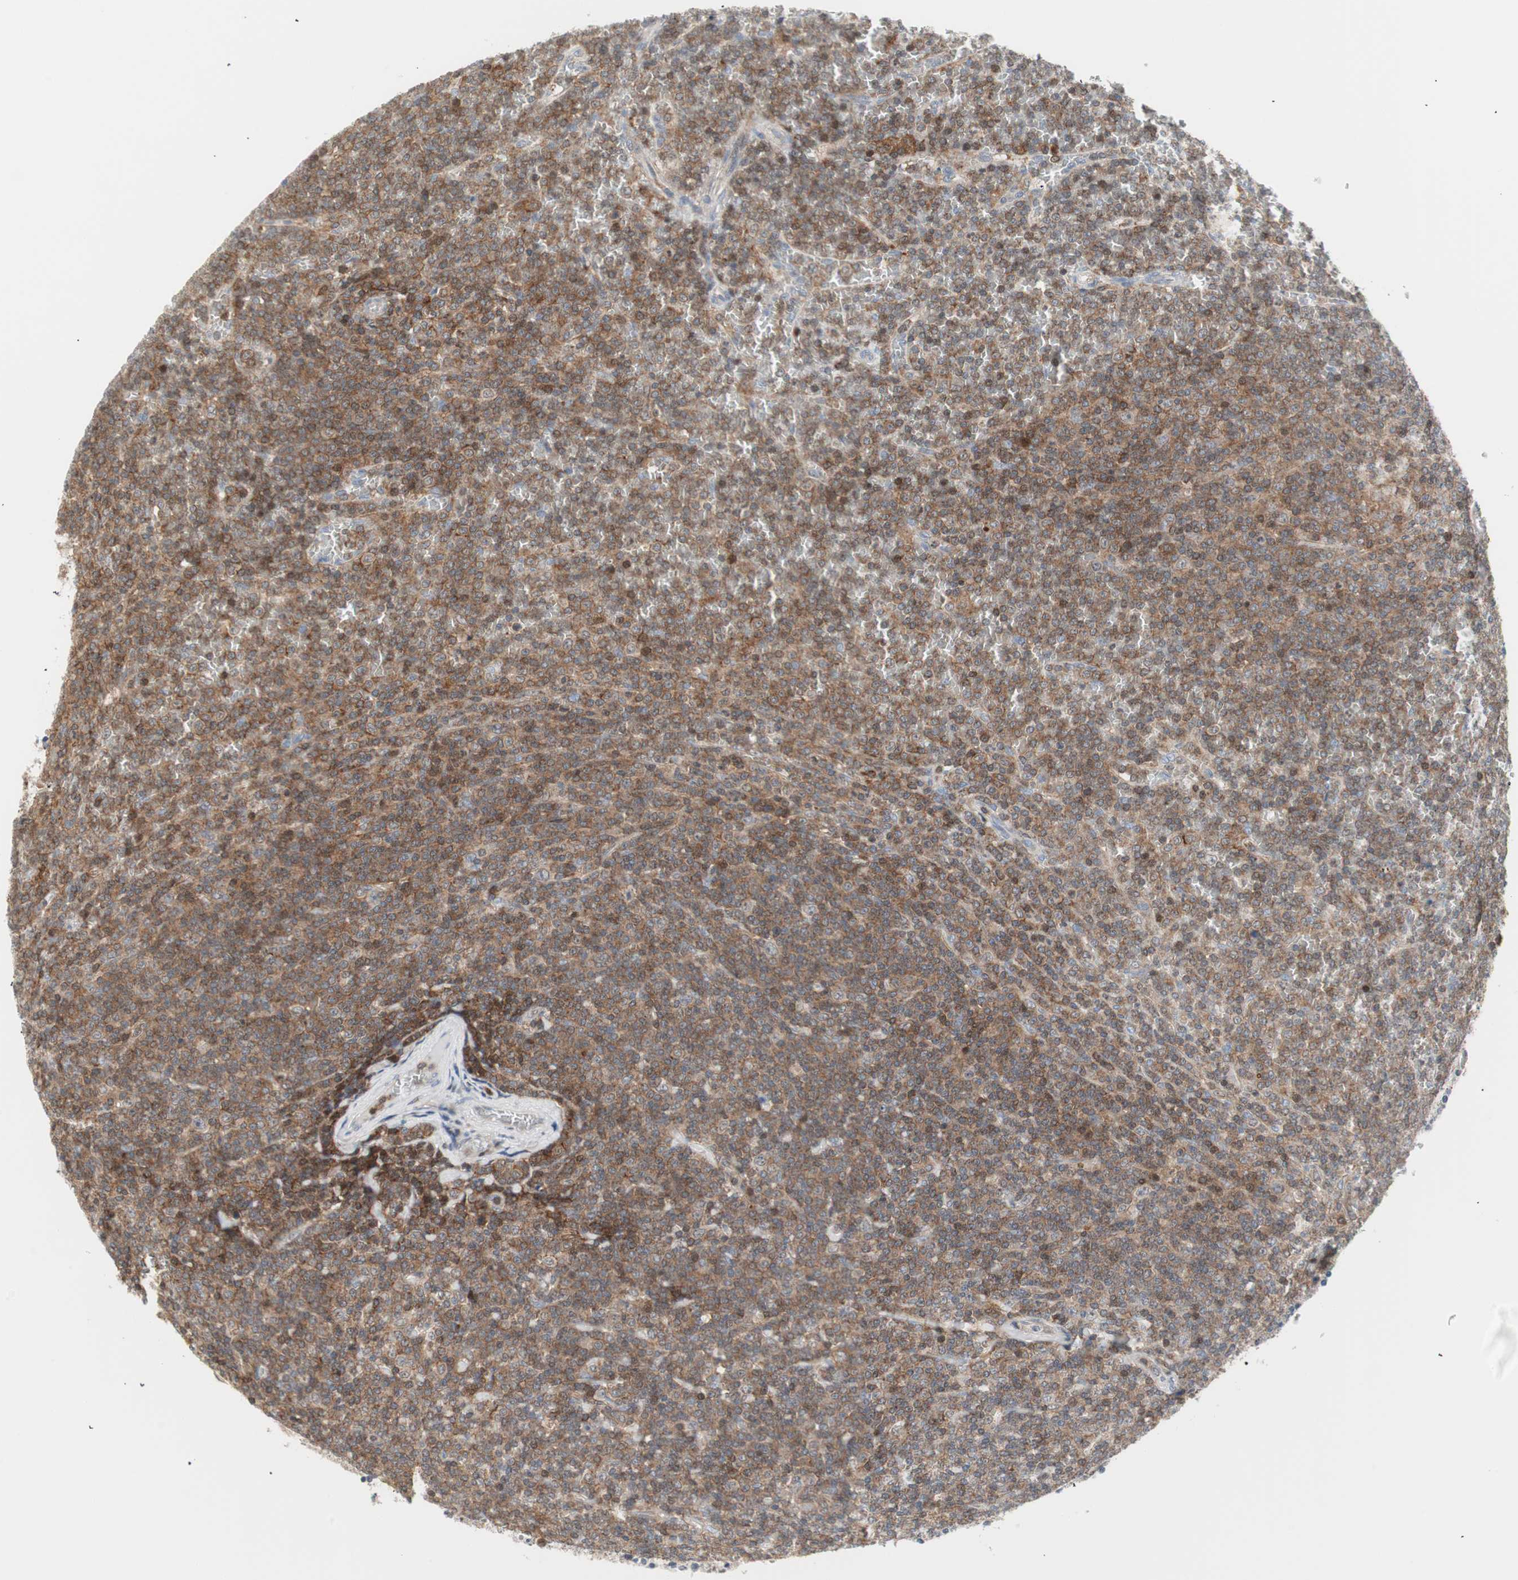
{"staining": {"intensity": "moderate", "quantity": ">75%", "location": "cytoplasmic/membranous"}, "tissue": "lymphoma", "cell_type": "Tumor cells", "image_type": "cancer", "snomed": [{"axis": "morphology", "description": "Malignant lymphoma, non-Hodgkin's type, Low grade"}, {"axis": "topography", "description": "Spleen"}], "caption": "Tumor cells demonstrate moderate cytoplasmic/membranous expression in approximately >75% of cells in low-grade malignant lymphoma, non-Hodgkin's type.", "gene": "PPP1CA", "patient": {"sex": "female", "age": 19}}